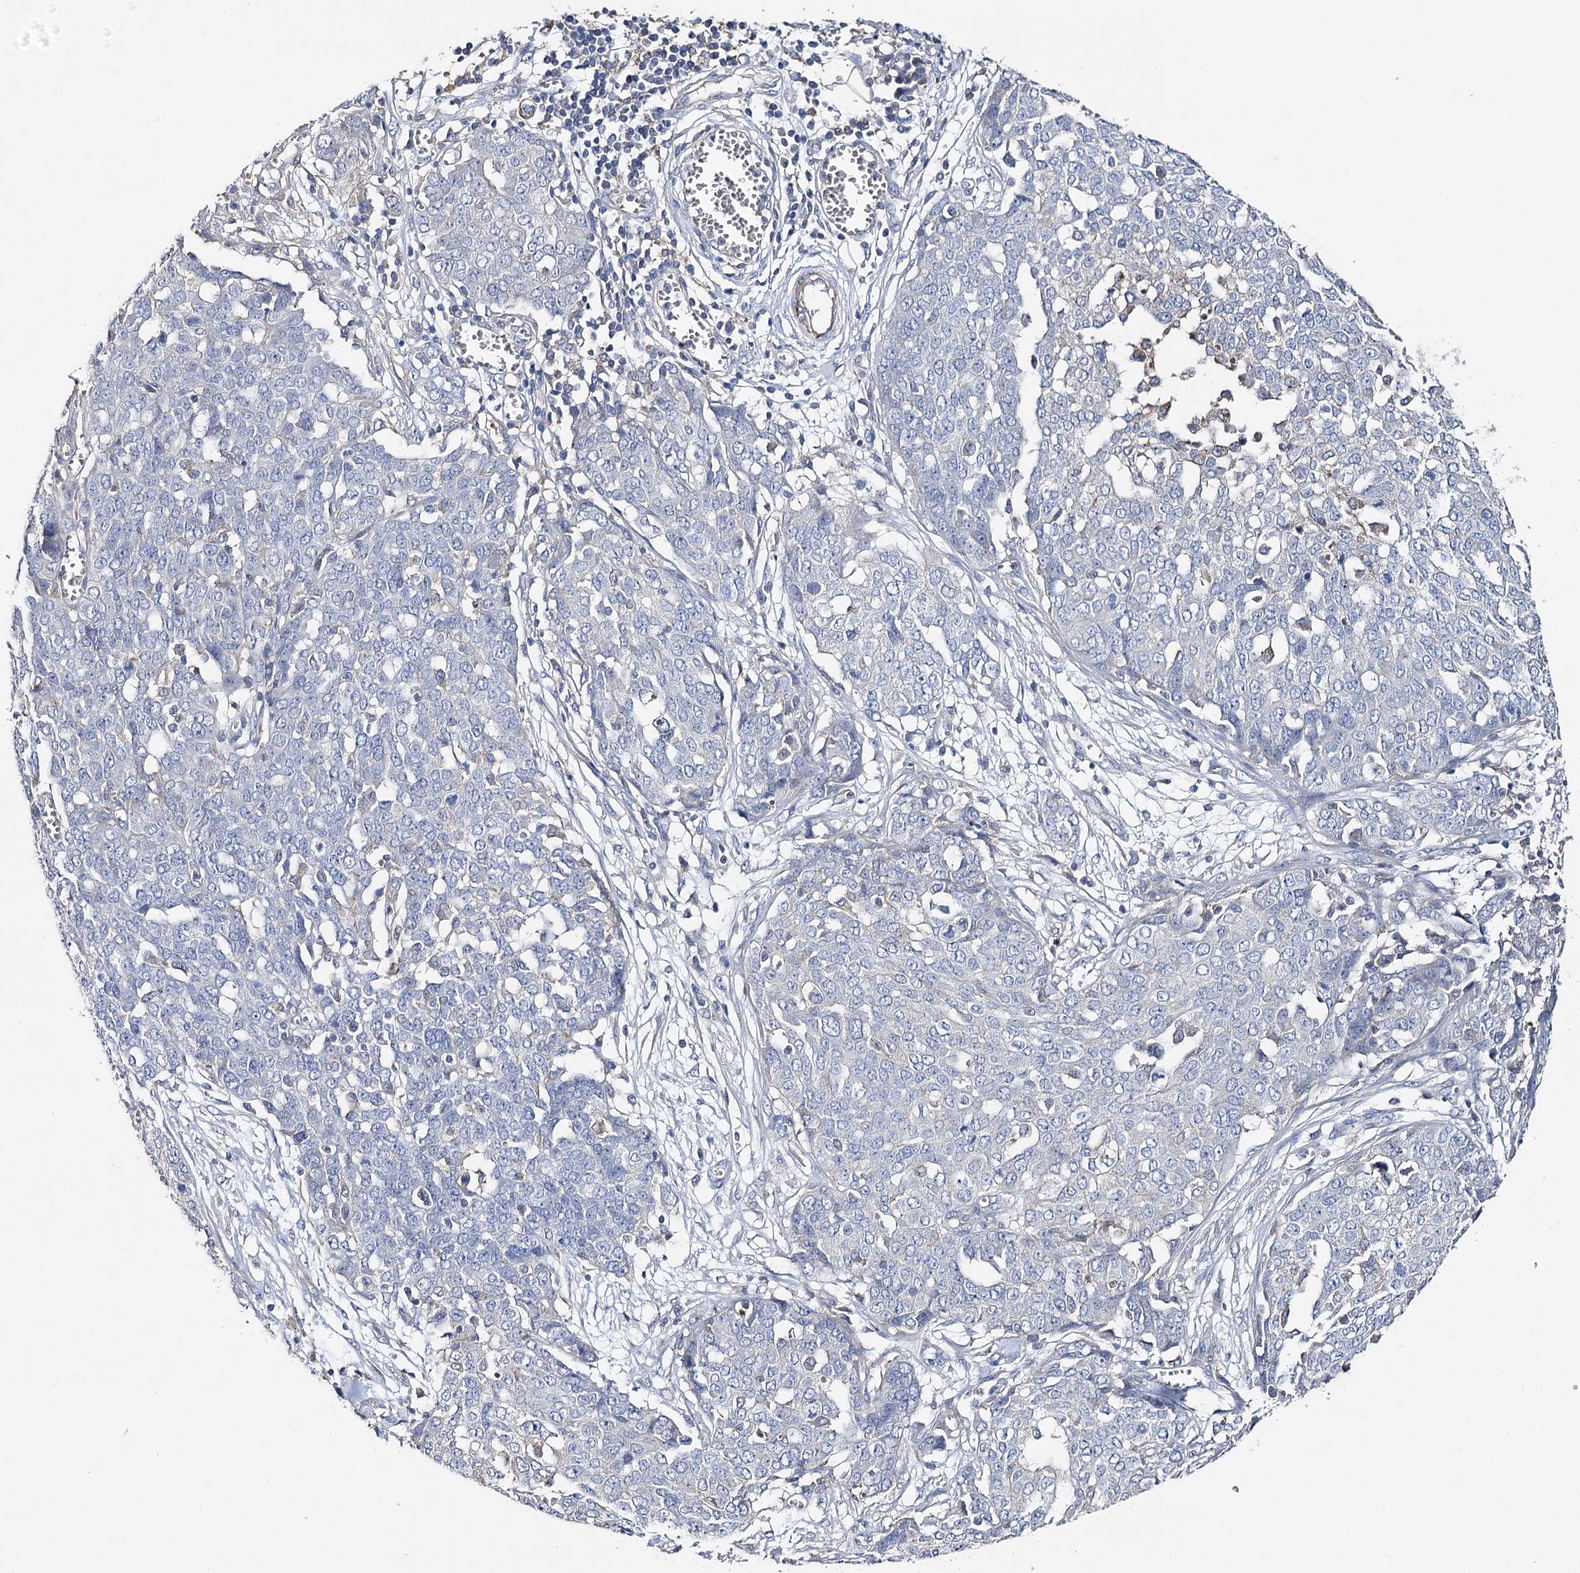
{"staining": {"intensity": "negative", "quantity": "none", "location": "none"}, "tissue": "ovarian cancer", "cell_type": "Tumor cells", "image_type": "cancer", "snomed": [{"axis": "morphology", "description": "Cystadenocarcinoma, serous, NOS"}, {"axis": "topography", "description": "Soft tissue"}, {"axis": "topography", "description": "Ovary"}], "caption": "Image shows no significant protein staining in tumor cells of ovarian serous cystadenocarcinoma.", "gene": "EPYC", "patient": {"sex": "female", "age": 57}}